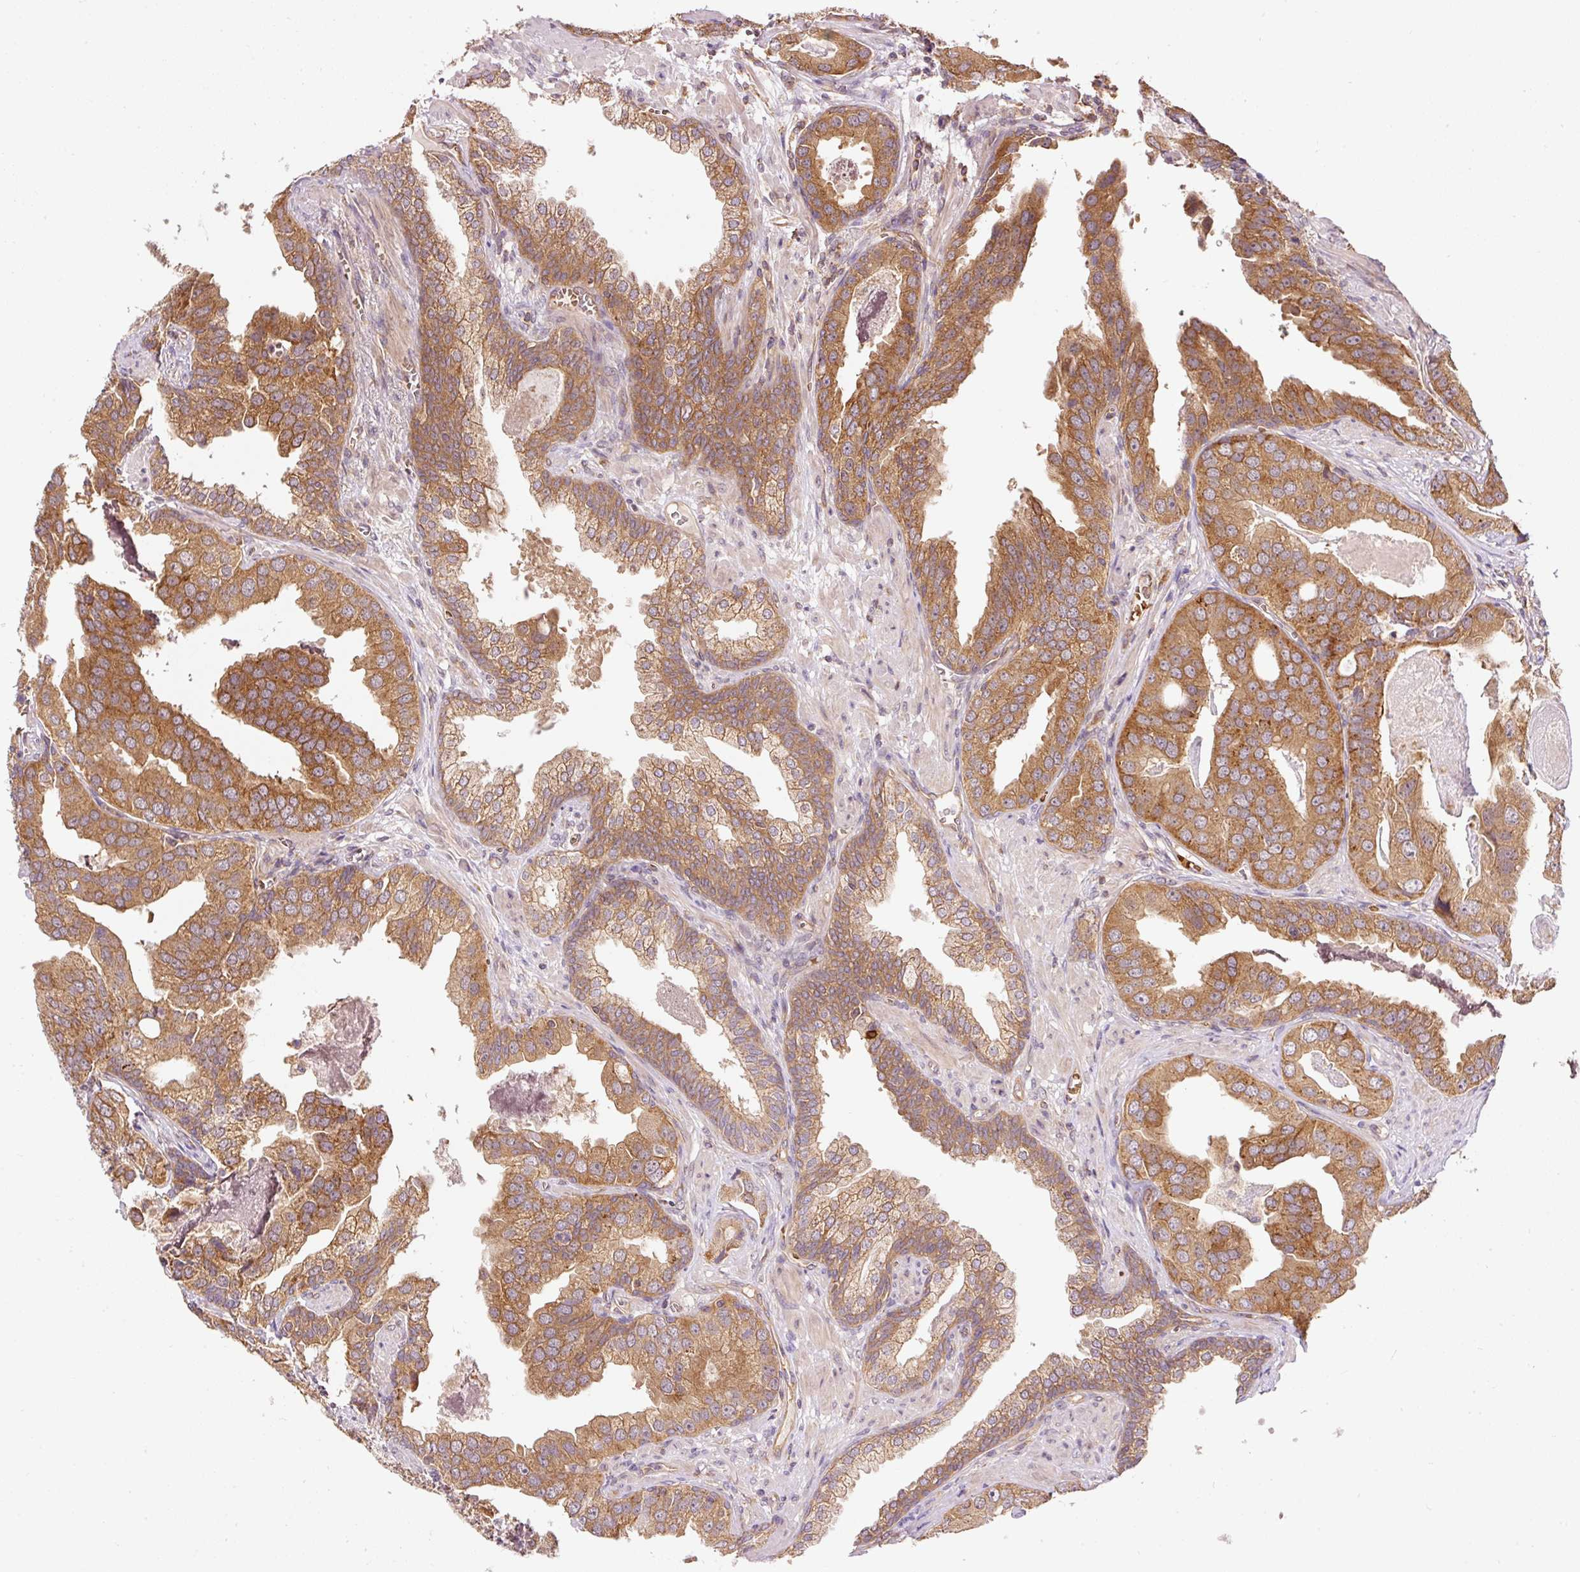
{"staining": {"intensity": "moderate", "quantity": ">75%", "location": "cytoplasmic/membranous"}, "tissue": "prostate cancer", "cell_type": "Tumor cells", "image_type": "cancer", "snomed": [{"axis": "morphology", "description": "Adenocarcinoma, High grade"}, {"axis": "topography", "description": "Prostate"}], "caption": "A high-resolution micrograph shows IHC staining of prostate cancer, which demonstrates moderate cytoplasmic/membranous staining in about >75% of tumor cells.", "gene": "ADCY4", "patient": {"sex": "male", "age": 71}}